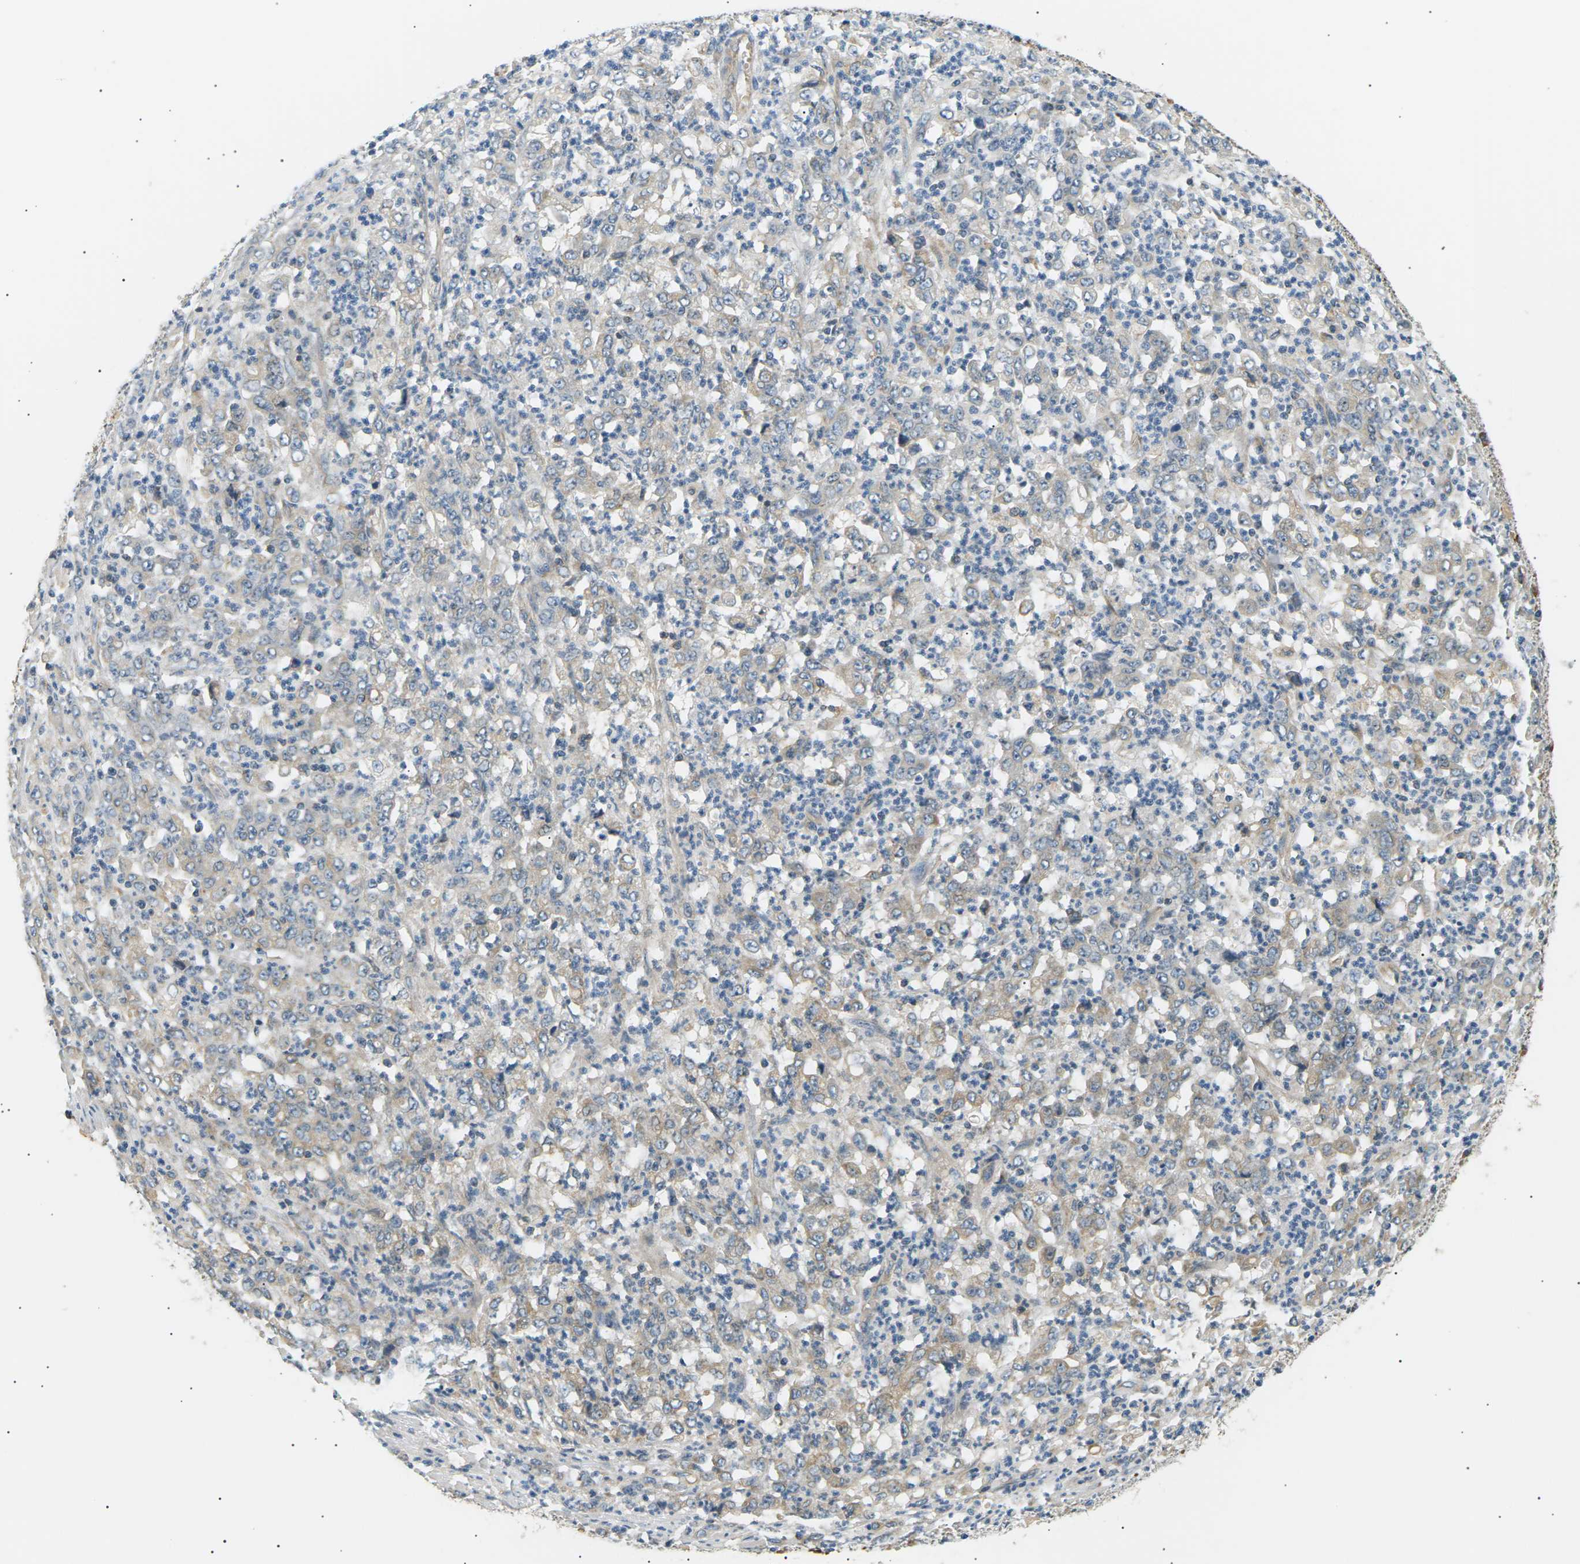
{"staining": {"intensity": "weak", "quantity": "<25%", "location": "cytoplasmic/membranous"}, "tissue": "stomach cancer", "cell_type": "Tumor cells", "image_type": "cancer", "snomed": [{"axis": "morphology", "description": "Adenocarcinoma, NOS"}, {"axis": "topography", "description": "Stomach, lower"}], "caption": "Immunohistochemistry histopathology image of adenocarcinoma (stomach) stained for a protein (brown), which shows no expression in tumor cells.", "gene": "TBC1D8", "patient": {"sex": "female", "age": 71}}